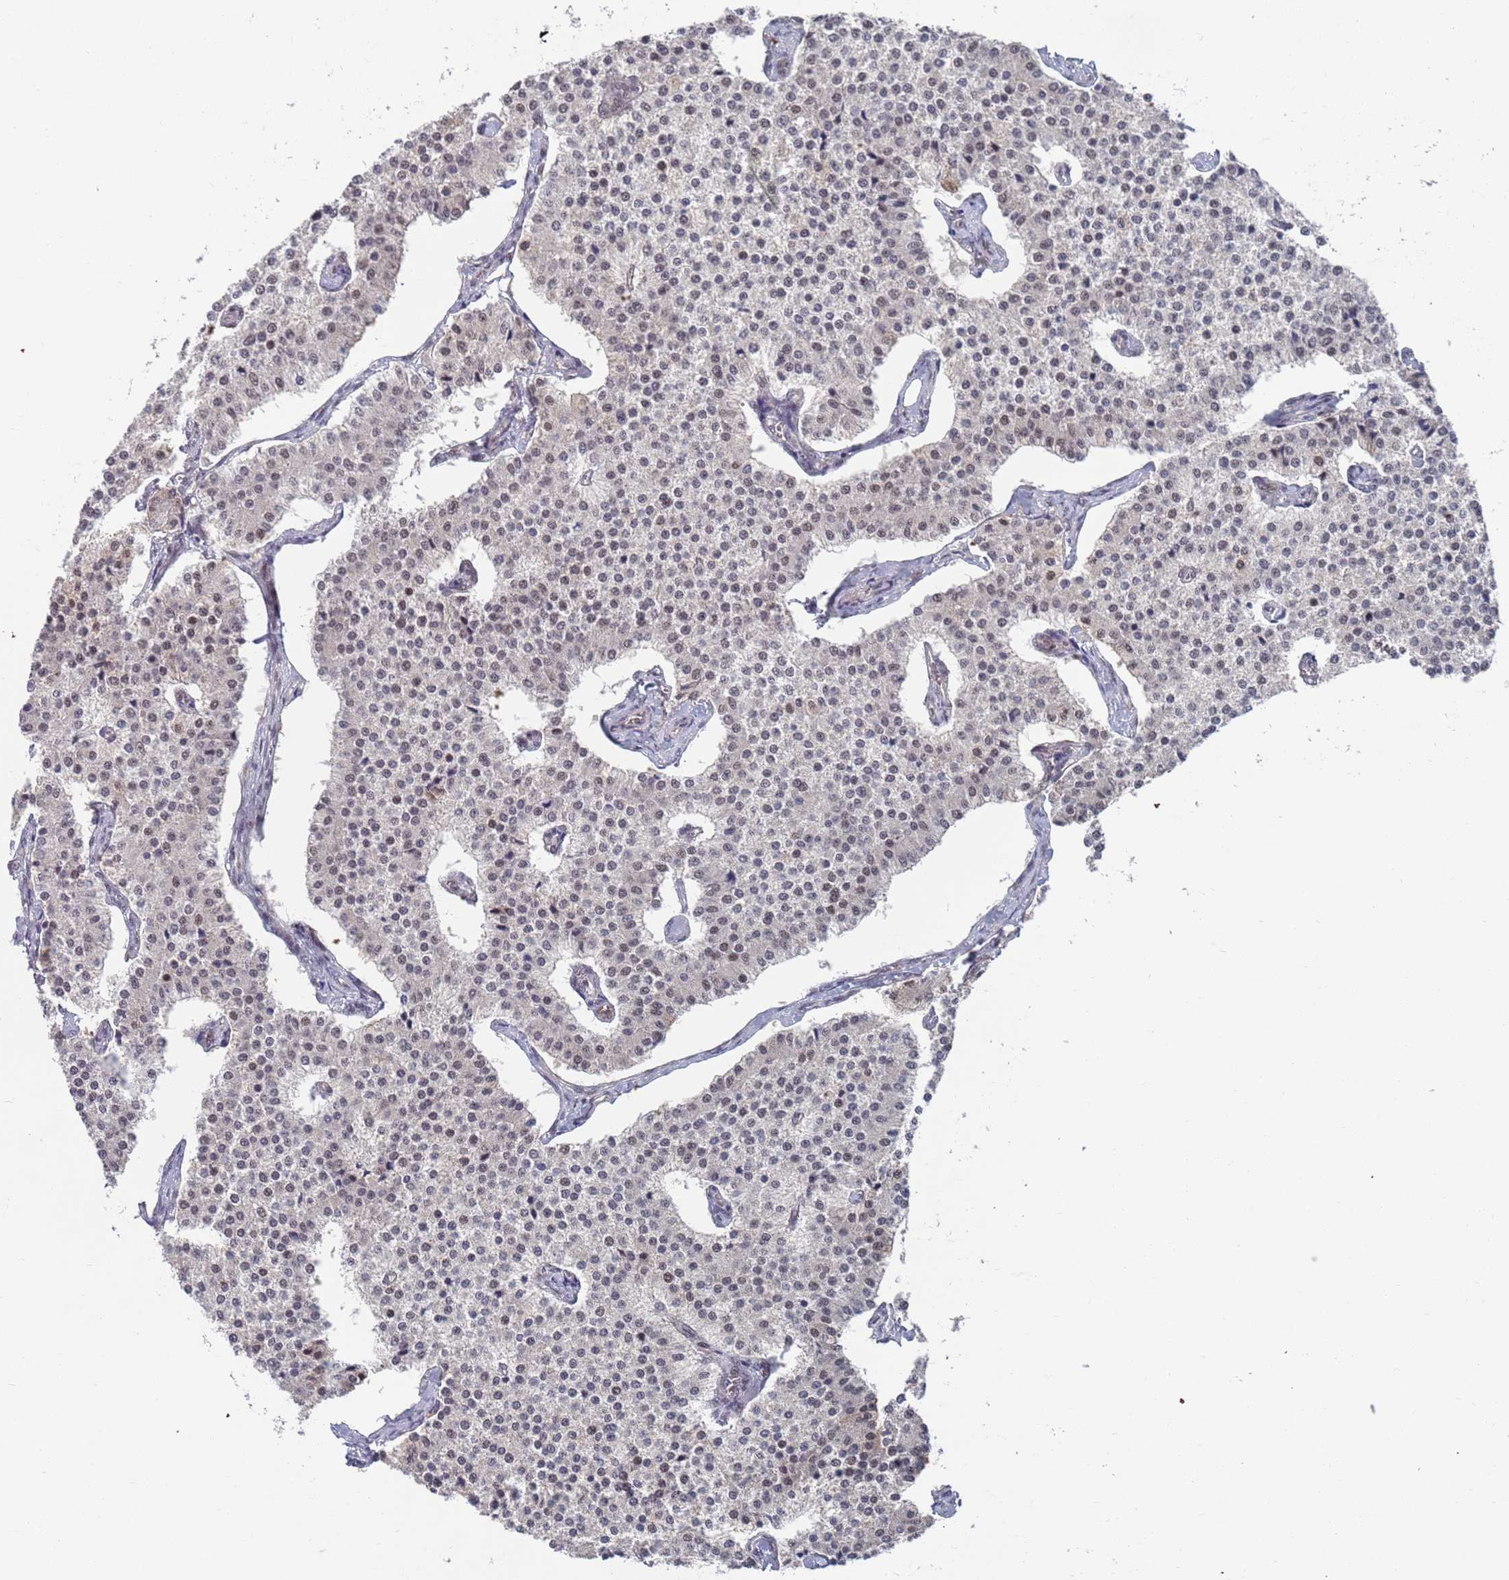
{"staining": {"intensity": "weak", "quantity": "25%-75%", "location": "nuclear"}, "tissue": "carcinoid", "cell_type": "Tumor cells", "image_type": "cancer", "snomed": [{"axis": "morphology", "description": "Carcinoid, malignant, NOS"}, {"axis": "topography", "description": "Colon"}], "caption": "A low amount of weak nuclear positivity is seen in approximately 25%-75% of tumor cells in carcinoid tissue. (brown staining indicates protein expression, while blue staining denotes nuclei).", "gene": "RPP25", "patient": {"sex": "female", "age": 52}}